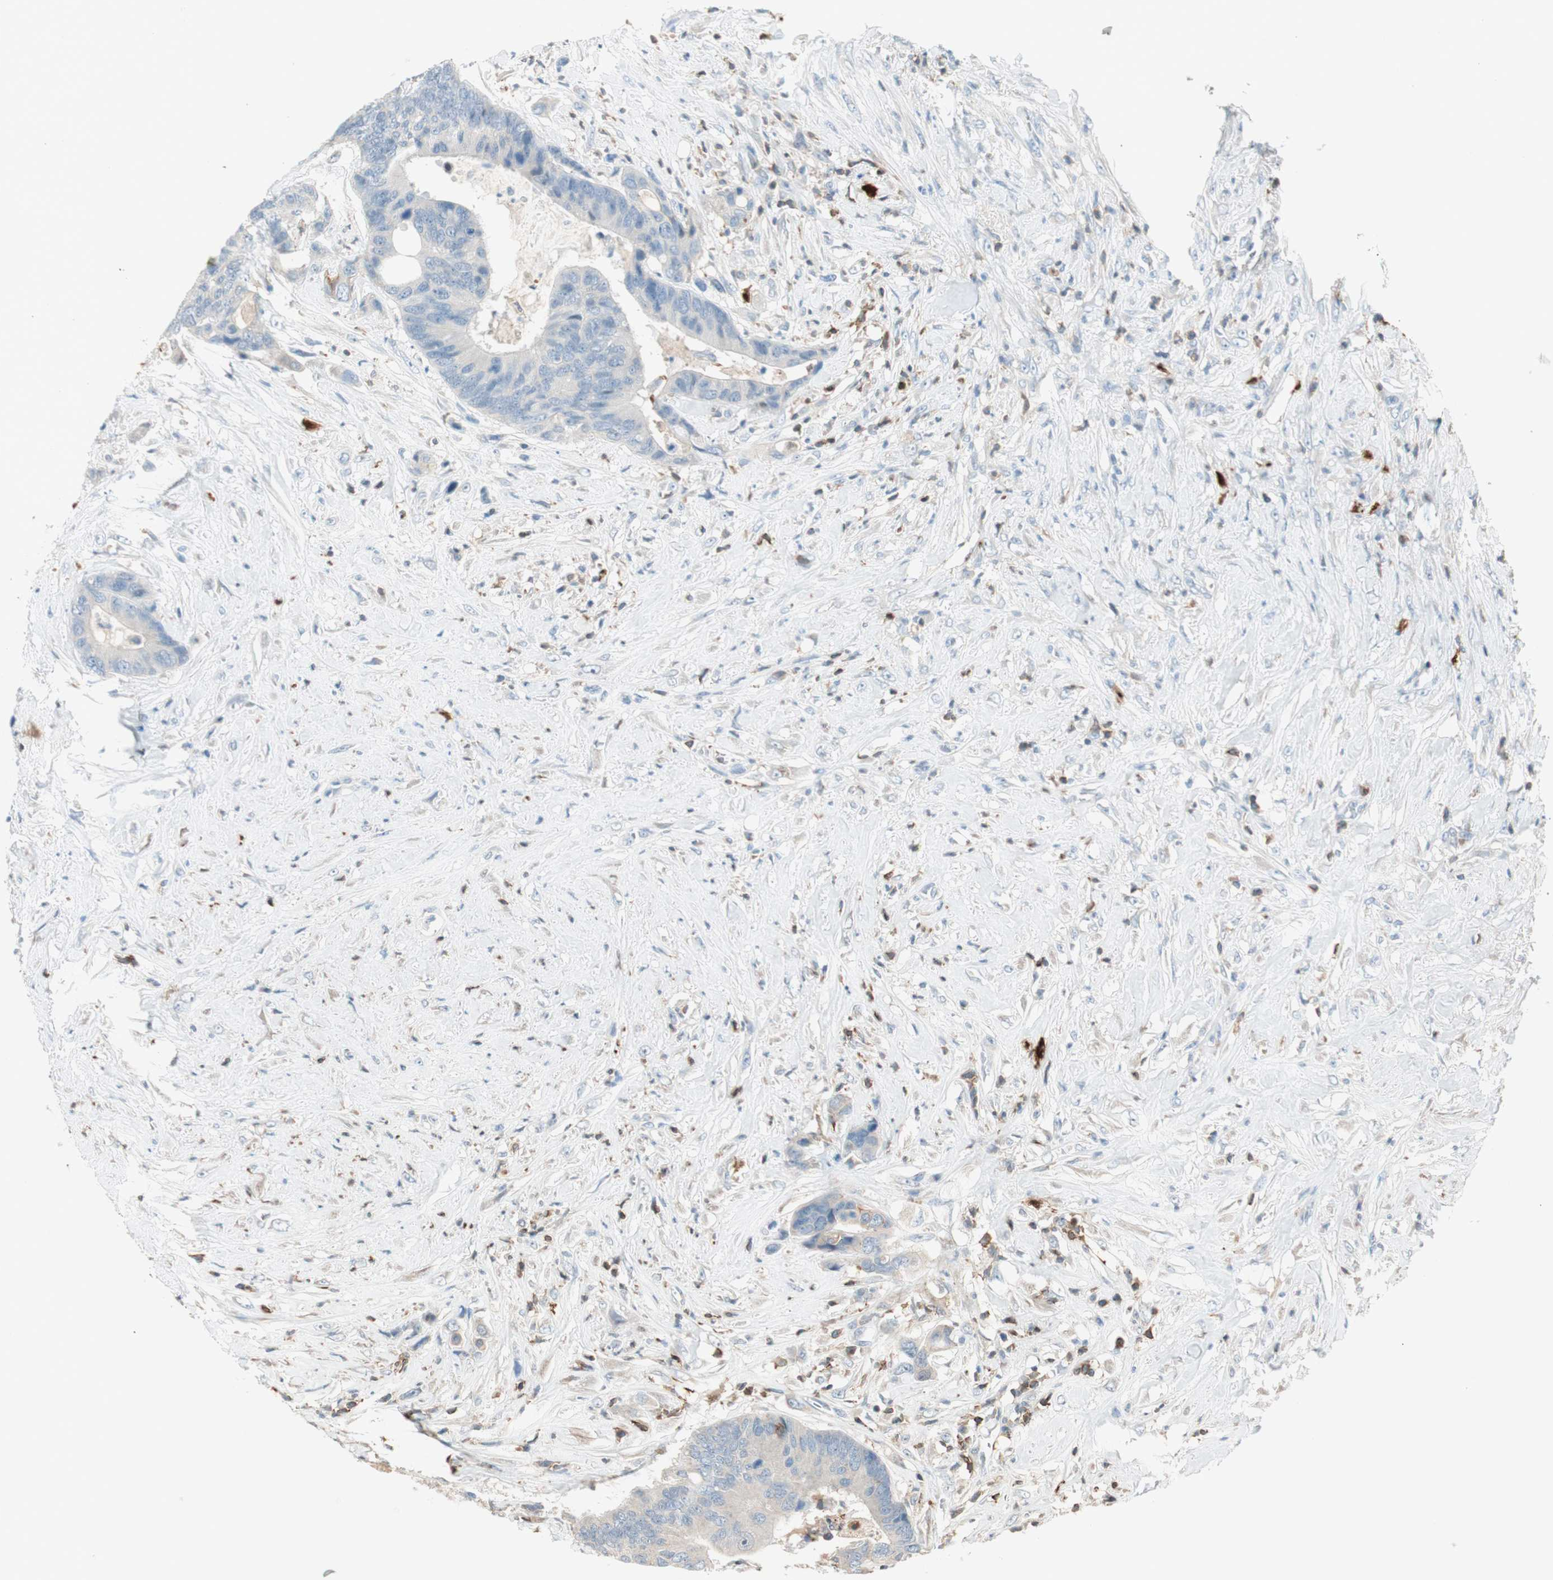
{"staining": {"intensity": "weak", "quantity": "25%-75%", "location": "cytoplasmic/membranous"}, "tissue": "colorectal cancer", "cell_type": "Tumor cells", "image_type": "cancer", "snomed": [{"axis": "morphology", "description": "Adenocarcinoma, NOS"}, {"axis": "topography", "description": "Rectum"}], "caption": "About 25%-75% of tumor cells in human adenocarcinoma (colorectal) show weak cytoplasmic/membranous protein positivity as visualized by brown immunohistochemical staining.", "gene": "HPGD", "patient": {"sex": "male", "age": 55}}